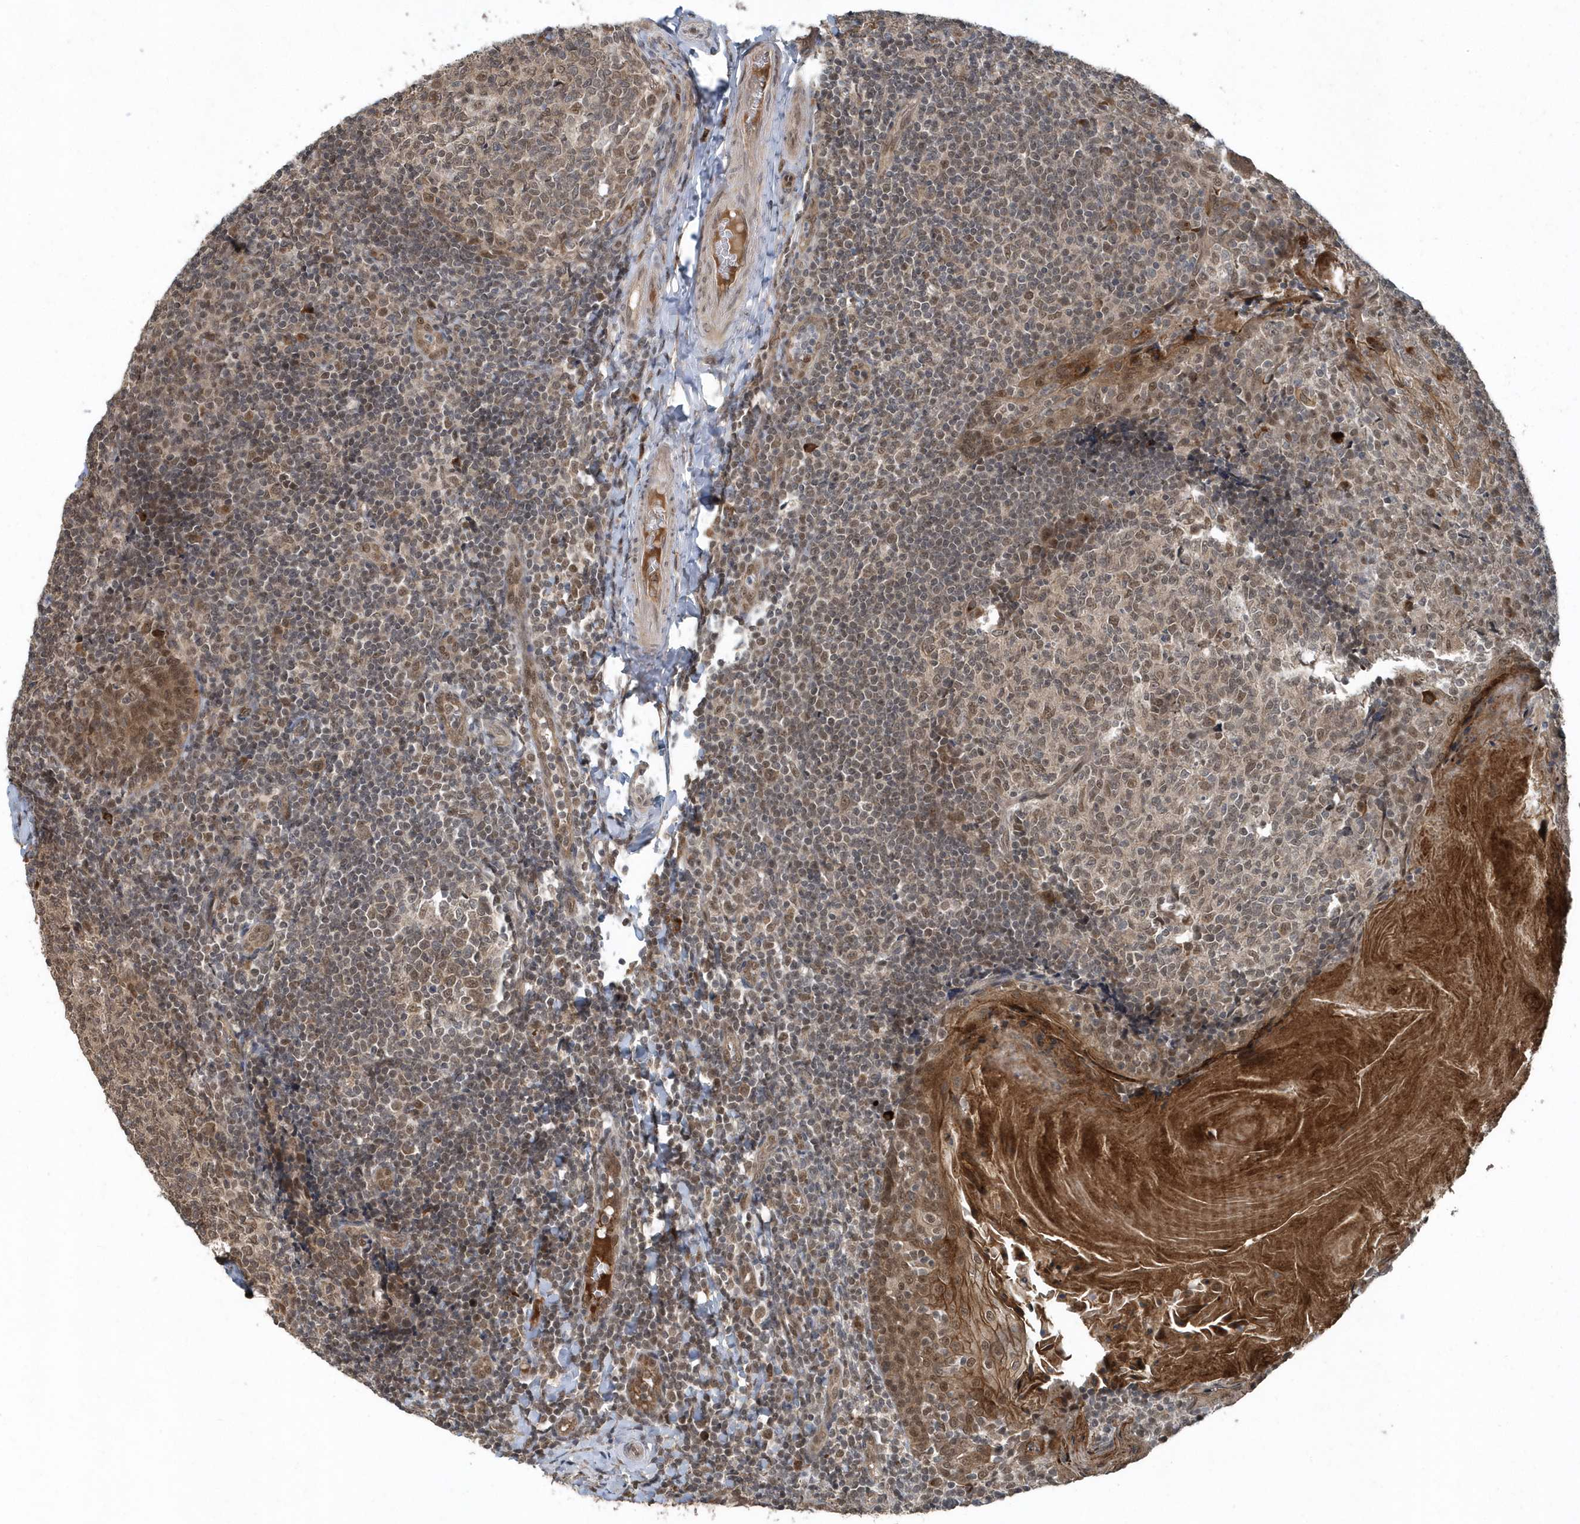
{"staining": {"intensity": "moderate", "quantity": ">75%", "location": "nuclear"}, "tissue": "tonsil", "cell_type": "Germinal center cells", "image_type": "normal", "snomed": [{"axis": "morphology", "description": "Normal tissue, NOS"}, {"axis": "topography", "description": "Tonsil"}], "caption": "Immunohistochemistry (IHC) (DAB (3,3'-diaminobenzidine)) staining of benign human tonsil reveals moderate nuclear protein staining in about >75% of germinal center cells.", "gene": "QTRT2", "patient": {"sex": "female", "age": 19}}